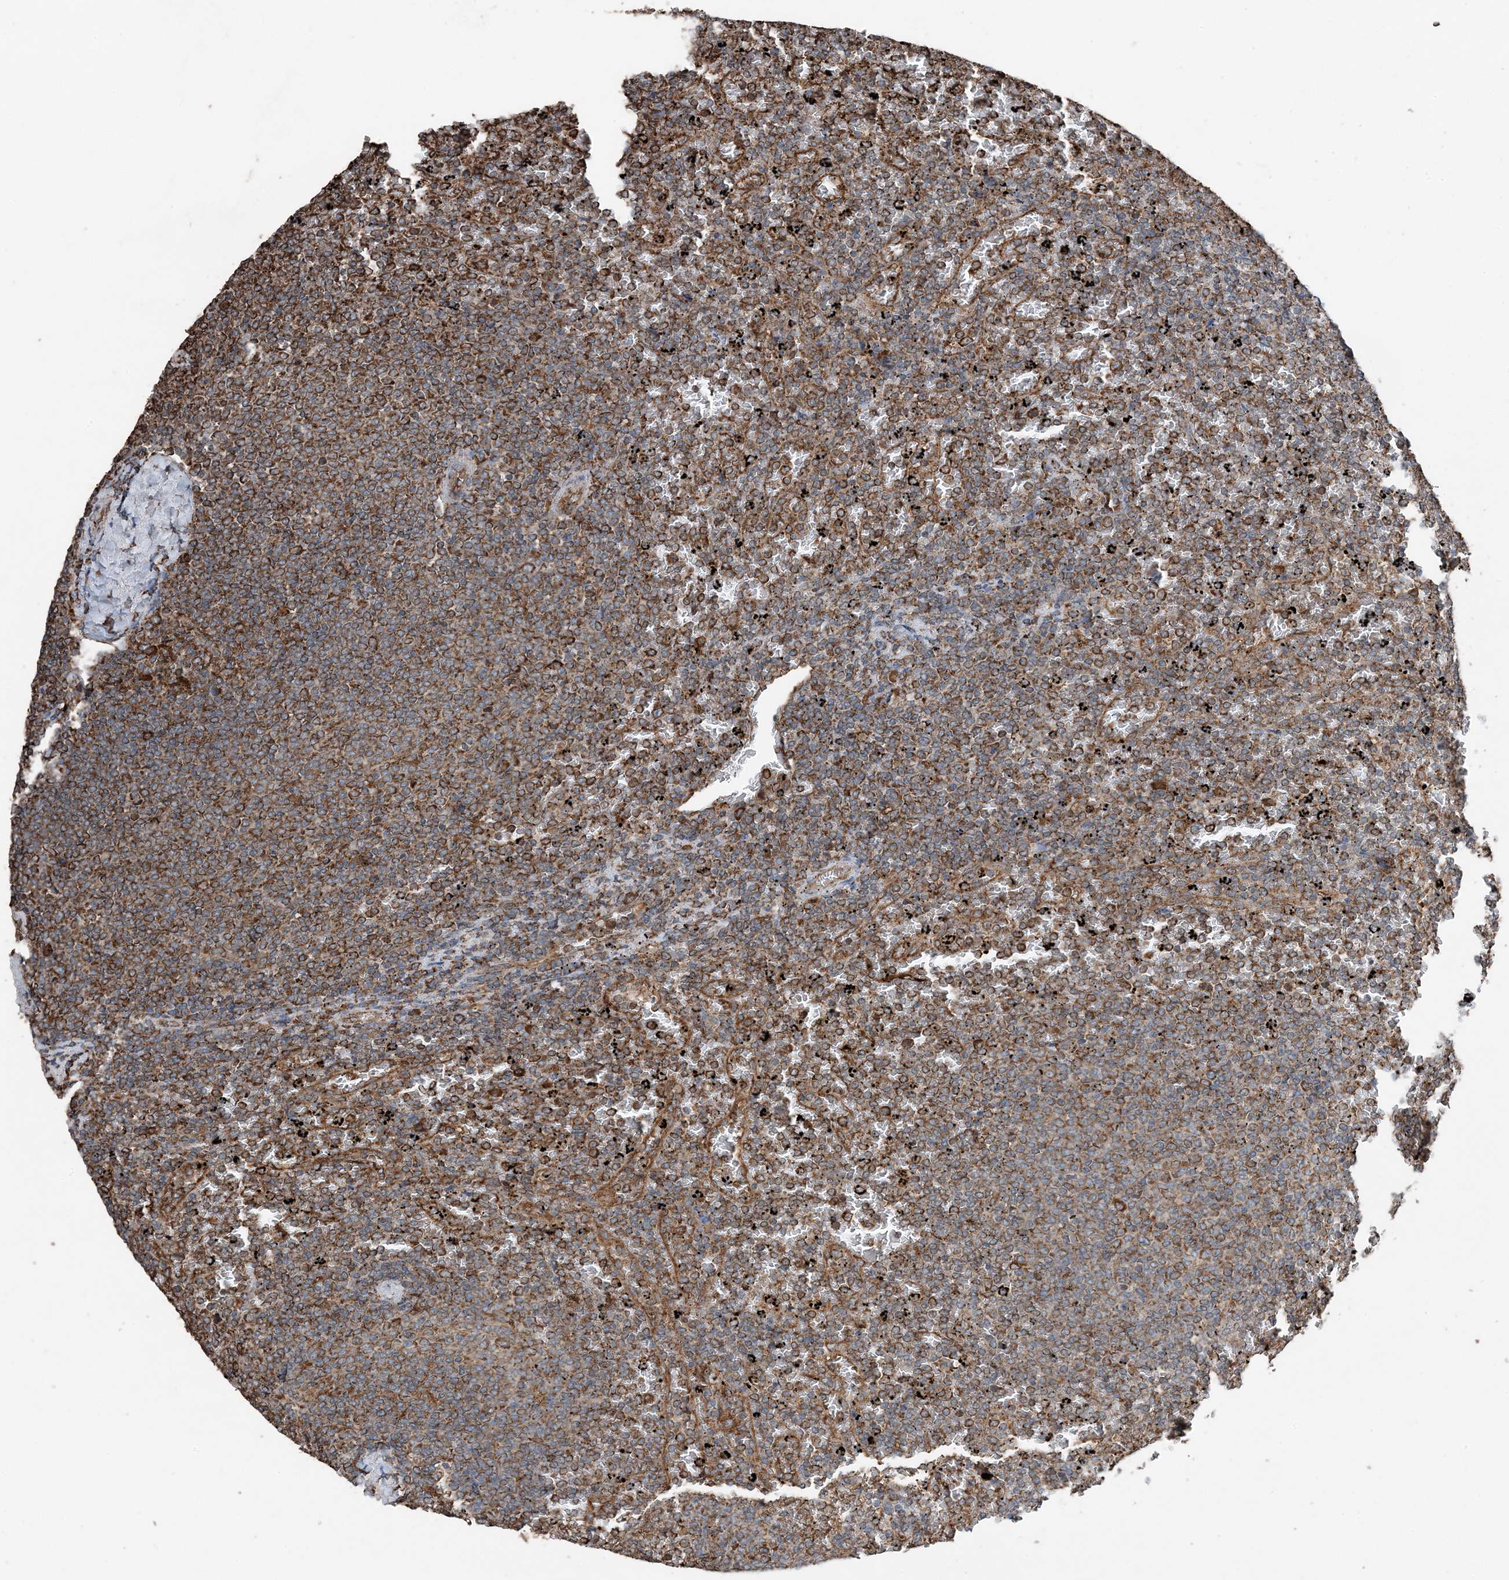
{"staining": {"intensity": "strong", "quantity": ">75%", "location": "cytoplasmic/membranous"}, "tissue": "lymphoma", "cell_type": "Tumor cells", "image_type": "cancer", "snomed": [{"axis": "morphology", "description": "Malignant lymphoma, non-Hodgkin's type, Low grade"}, {"axis": "topography", "description": "Spleen"}], "caption": "This photomicrograph reveals immunohistochemistry staining of low-grade malignant lymphoma, non-Hodgkin's type, with high strong cytoplasmic/membranous expression in about >75% of tumor cells.", "gene": "PDIA6", "patient": {"sex": "female", "age": 77}}